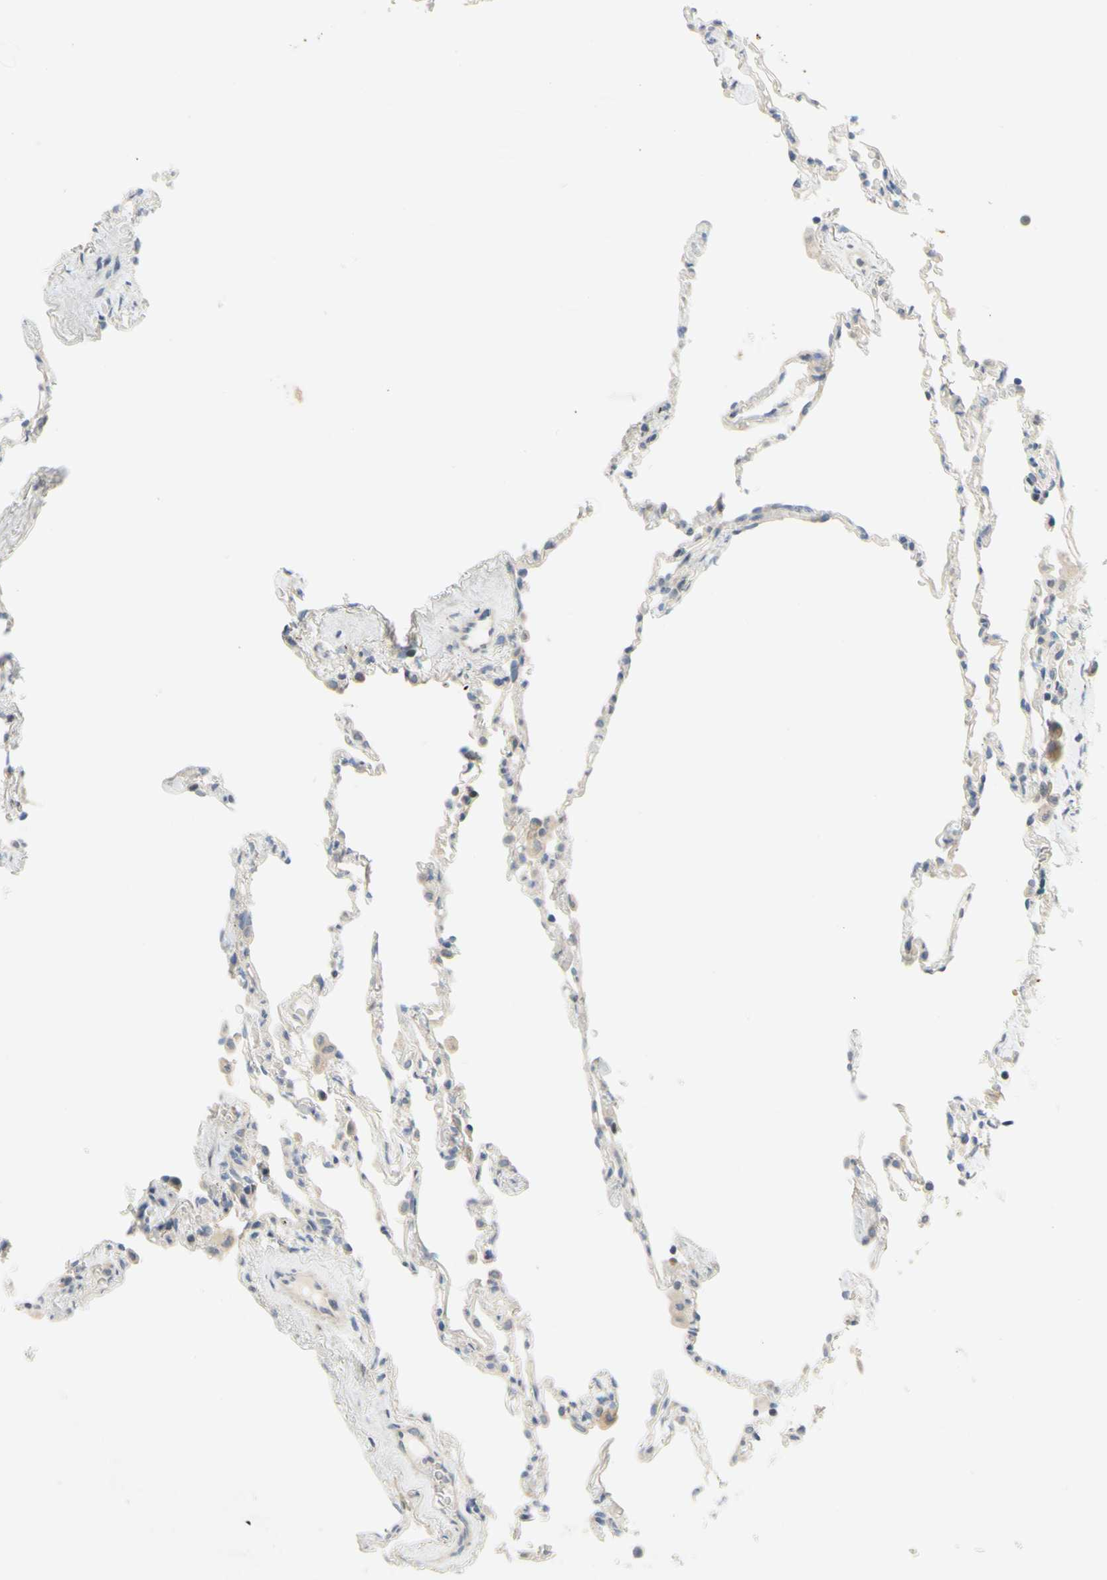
{"staining": {"intensity": "negative", "quantity": "none", "location": "none"}, "tissue": "lung", "cell_type": "Alveolar cells", "image_type": "normal", "snomed": [{"axis": "morphology", "description": "Normal tissue, NOS"}, {"axis": "topography", "description": "Lung"}], "caption": "Immunohistochemical staining of normal human lung displays no significant positivity in alveolar cells.", "gene": "CCNB2", "patient": {"sex": "male", "age": 59}}